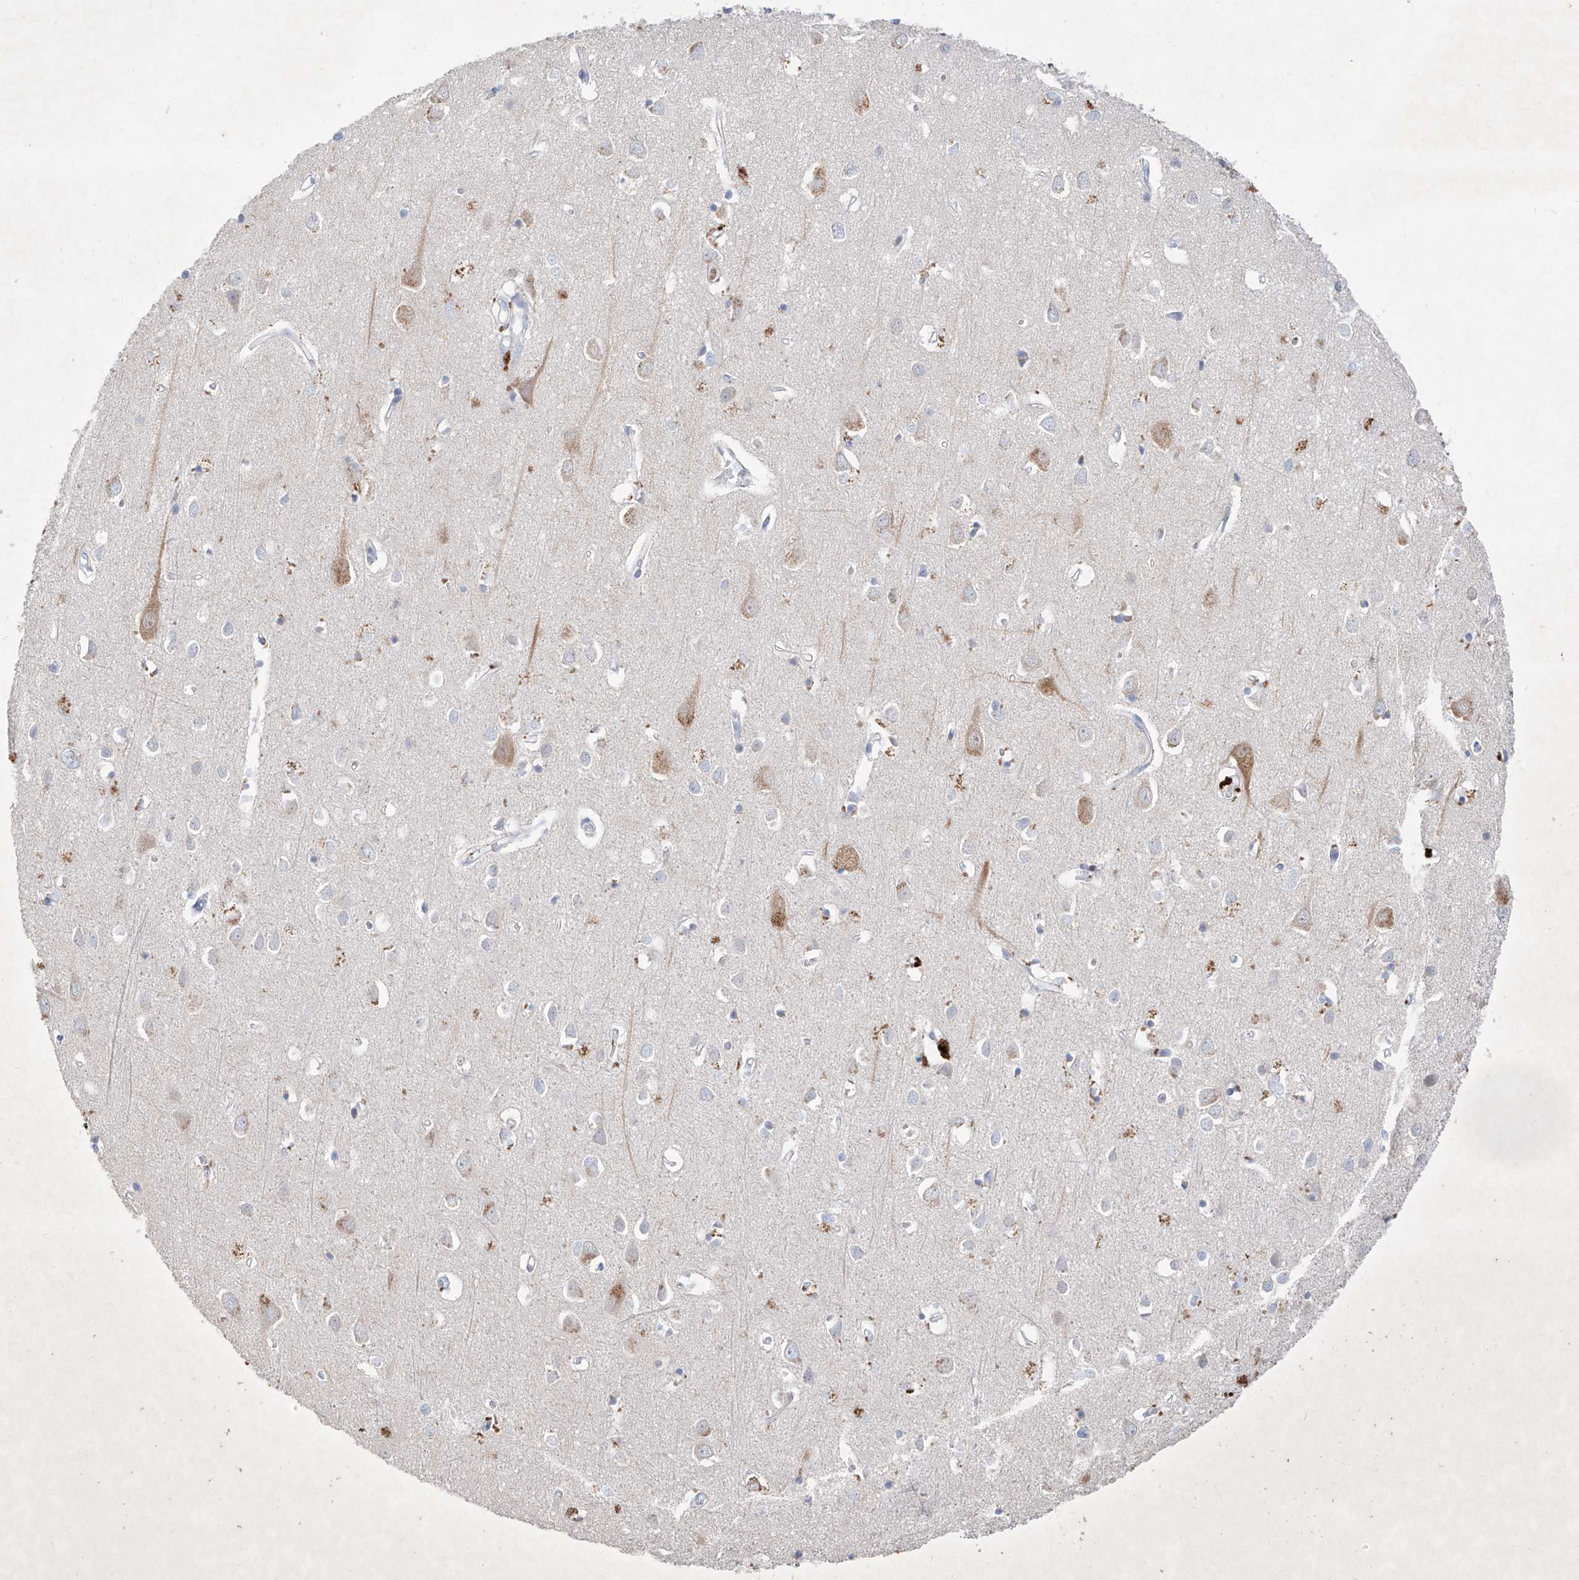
{"staining": {"intensity": "negative", "quantity": "none", "location": "none"}, "tissue": "cerebral cortex", "cell_type": "Endothelial cells", "image_type": "normal", "snomed": [{"axis": "morphology", "description": "Normal tissue, NOS"}, {"axis": "topography", "description": "Cerebral cortex"}], "caption": "Immunohistochemistry (IHC) histopathology image of benign human cerebral cortex stained for a protein (brown), which demonstrates no staining in endothelial cells. (Brightfield microscopy of DAB IHC at high magnification).", "gene": "ASNS", "patient": {"sex": "female", "age": 64}}